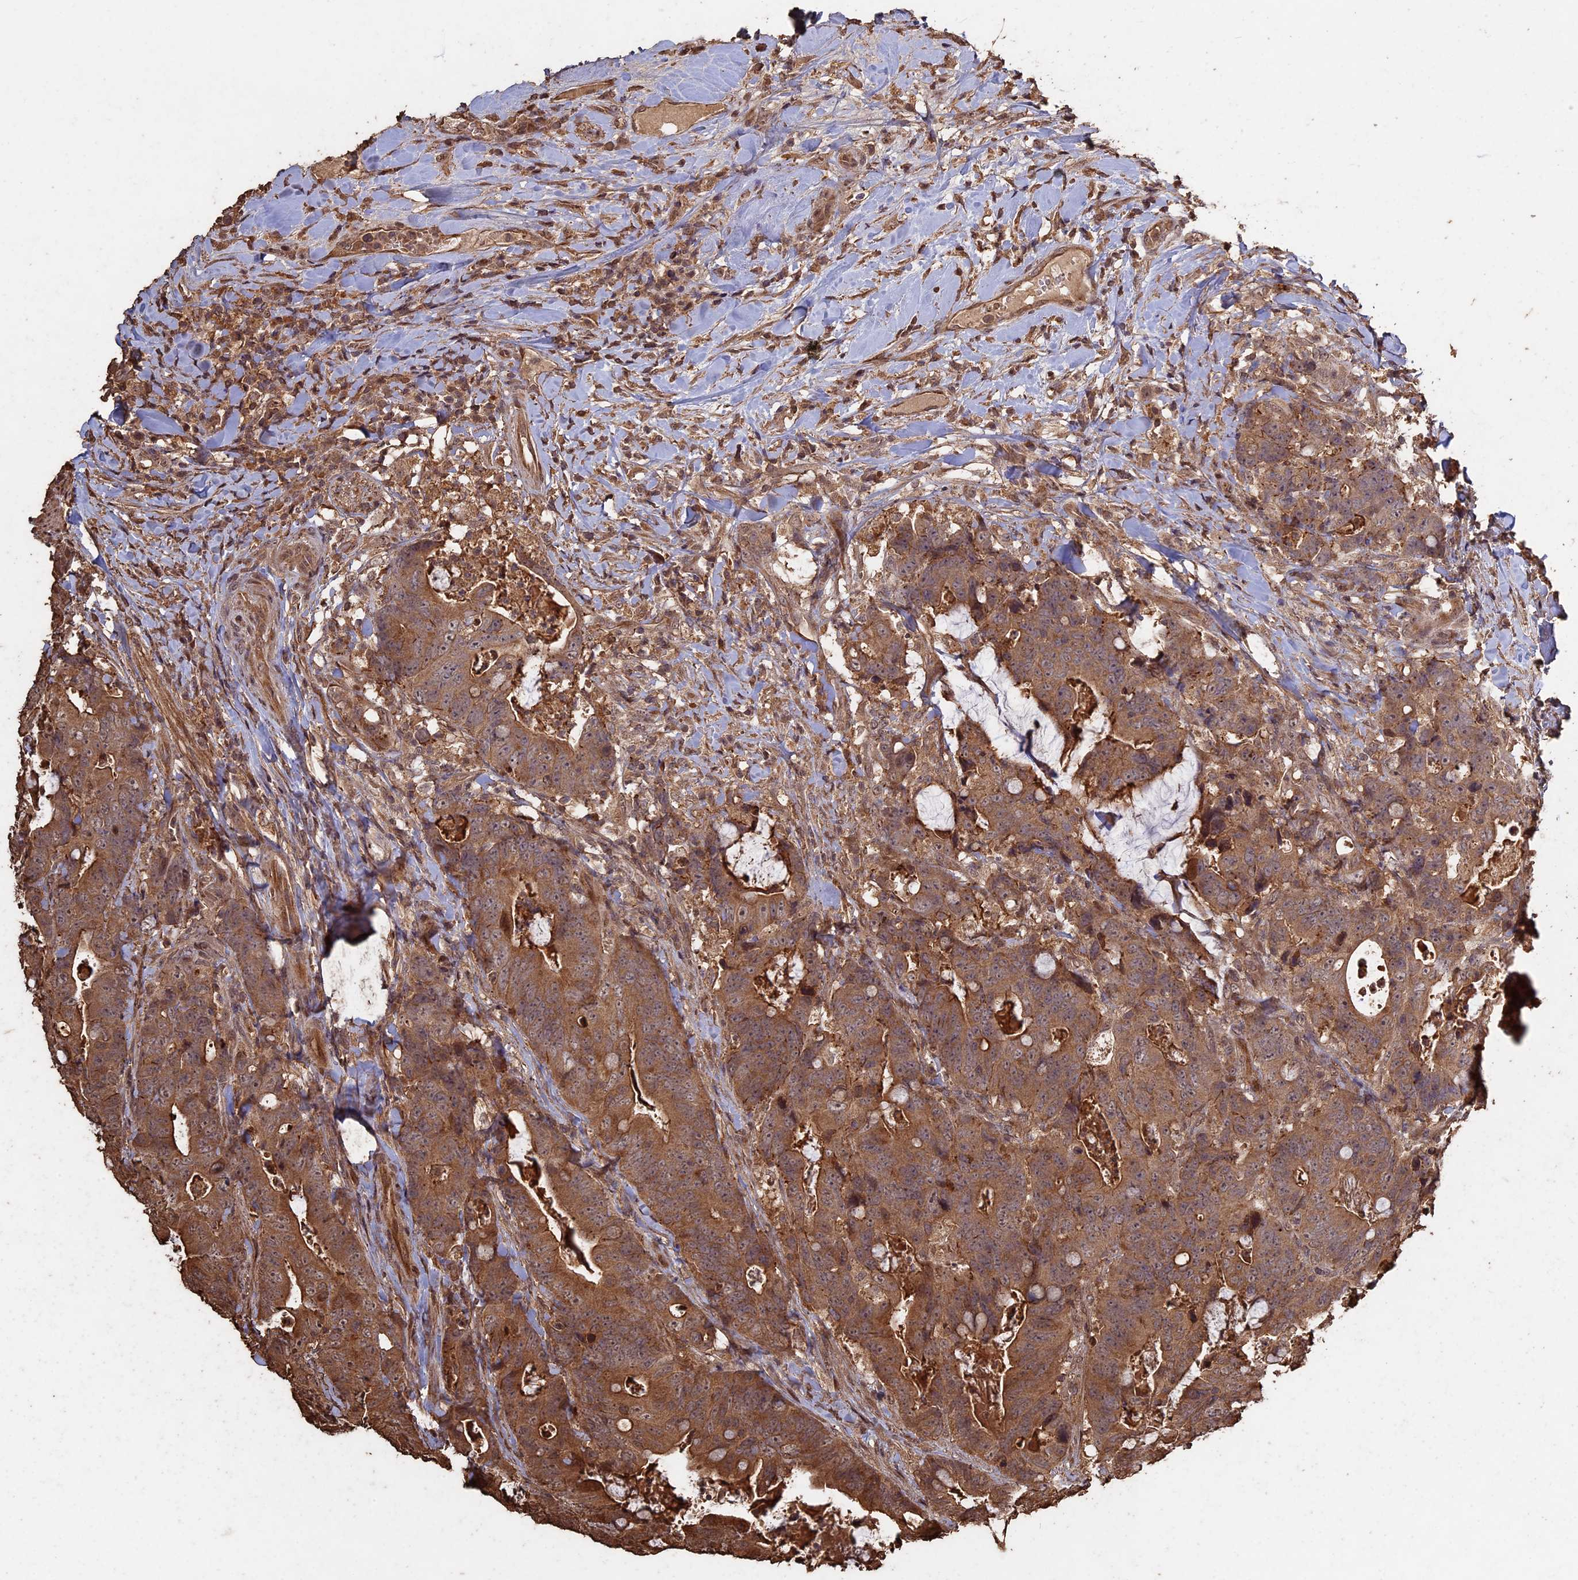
{"staining": {"intensity": "moderate", "quantity": ">75%", "location": "cytoplasmic/membranous"}, "tissue": "colorectal cancer", "cell_type": "Tumor cells", "image_type": "cancer", "snomed": [{"axis": "morphology", "description": "Adenocarcinoma, NOS"}, {"axis": "topography", "description": "Colon"}], "caption": "A brown stain highlights moderate cytoplasmic/membranous expression of a protein in colorectal adenocarcinoma tumor cells. (DAB = brown stain, brightfield microscopy at high magnification).", "gene": "HUNK", "patient": {"sex": "female", "age": 82}}